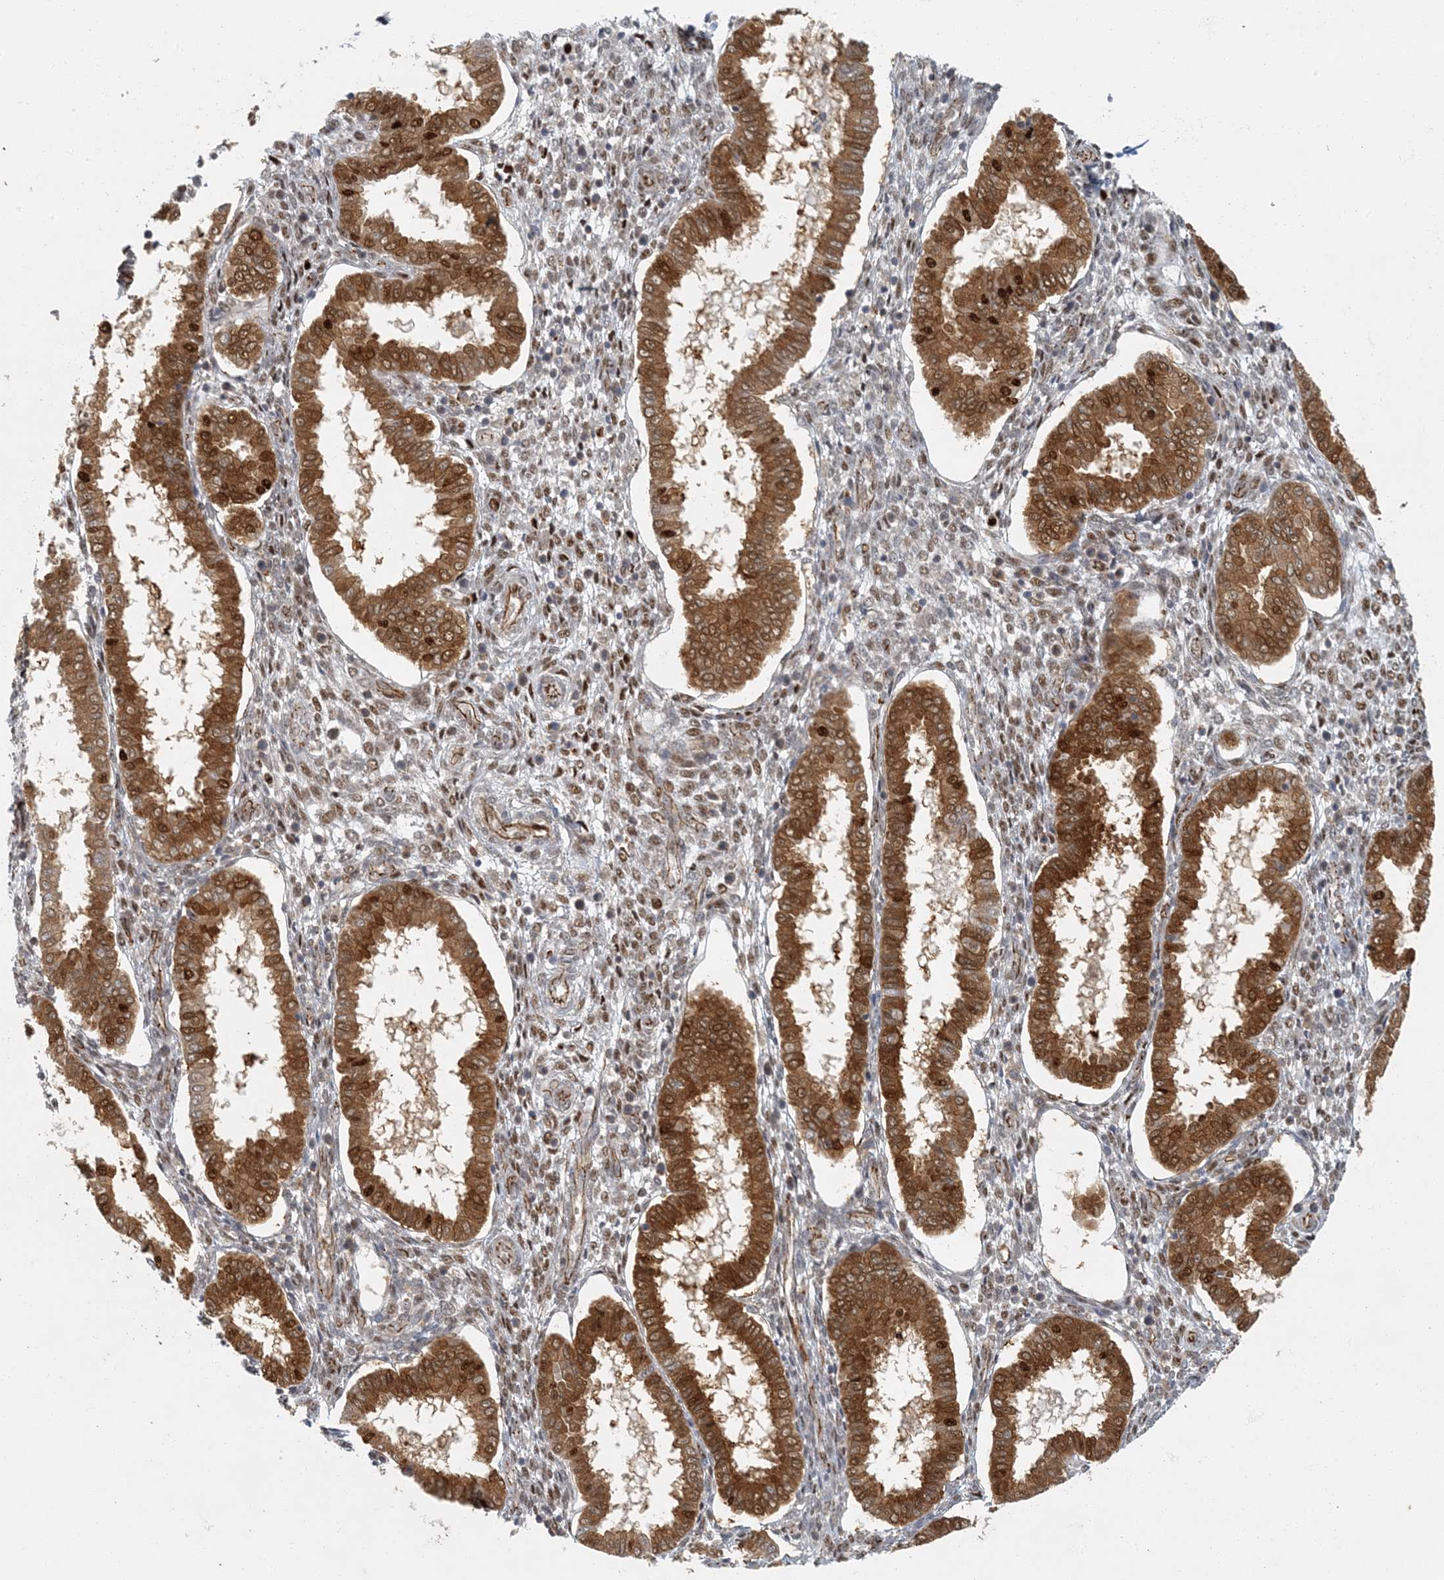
{"staining": {"intensity": "weak", "quantity": "25%-75%", "location": "nuclear"}, "tissue": "endometrium", "cell_type": "Cells in endometrial stroma", "image_type": "normal", "snomed": [{"axis": "morphology", "description": "Normal tissue, NOS"}, {"axis": "topography", "description": "Endometrium"}], "caption": "A histopathology image of human endometrium stained for a protein shows weak nuclear brown staining in cells in endometrial stroma. (DAB (3,3'-diaminobenzidine) IHC, brown staining for protein, blue staining for nuclei).", "gene": "AK9", "patient": {"sex": "female", "age": 24}}